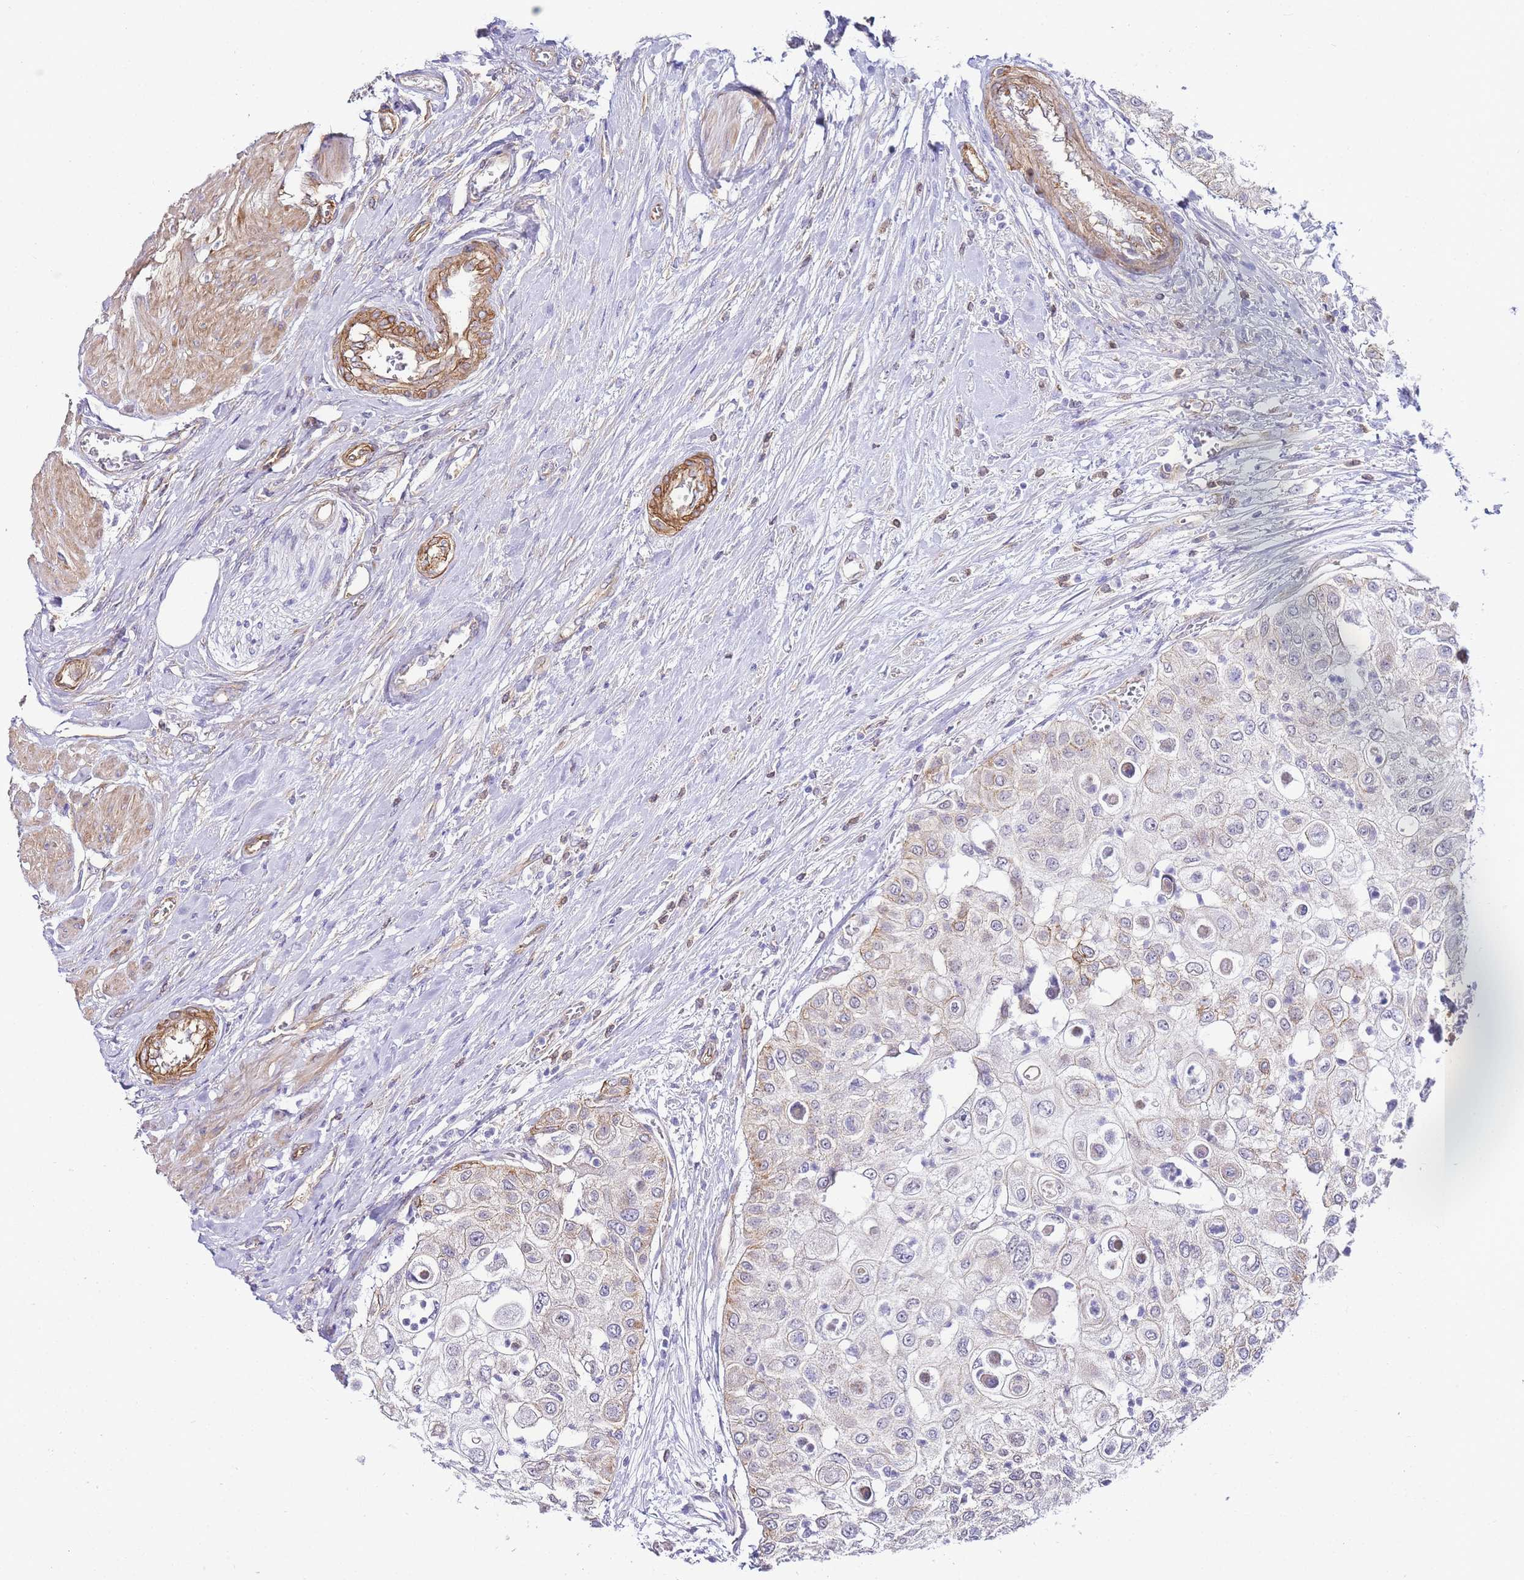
{"staining": {"intensity": "weak", "quantity": "<25%", "location": "cytoplasmic/membranous"}, "tissue": "urothelial cancer", "cell_type": "Tumor cells", "image_type": "cancer", "snomed": [{"axis": "morphology", "description": "Urothelial carcinoma, High grade"}, {"axis": "topography", "description": "Urinary bladder"}], "caption": "High-grade urothelial carcinoma was stained to show a protein in brown. There is no significant expression in tumor cells. (Stains: DAB immunohistochemistry with hematoxylin counter stain, Microscopy: brightfield microscopy at high magnification).", "gene": "PDCD7", "patient": {"sex": "female", "age": 79}}